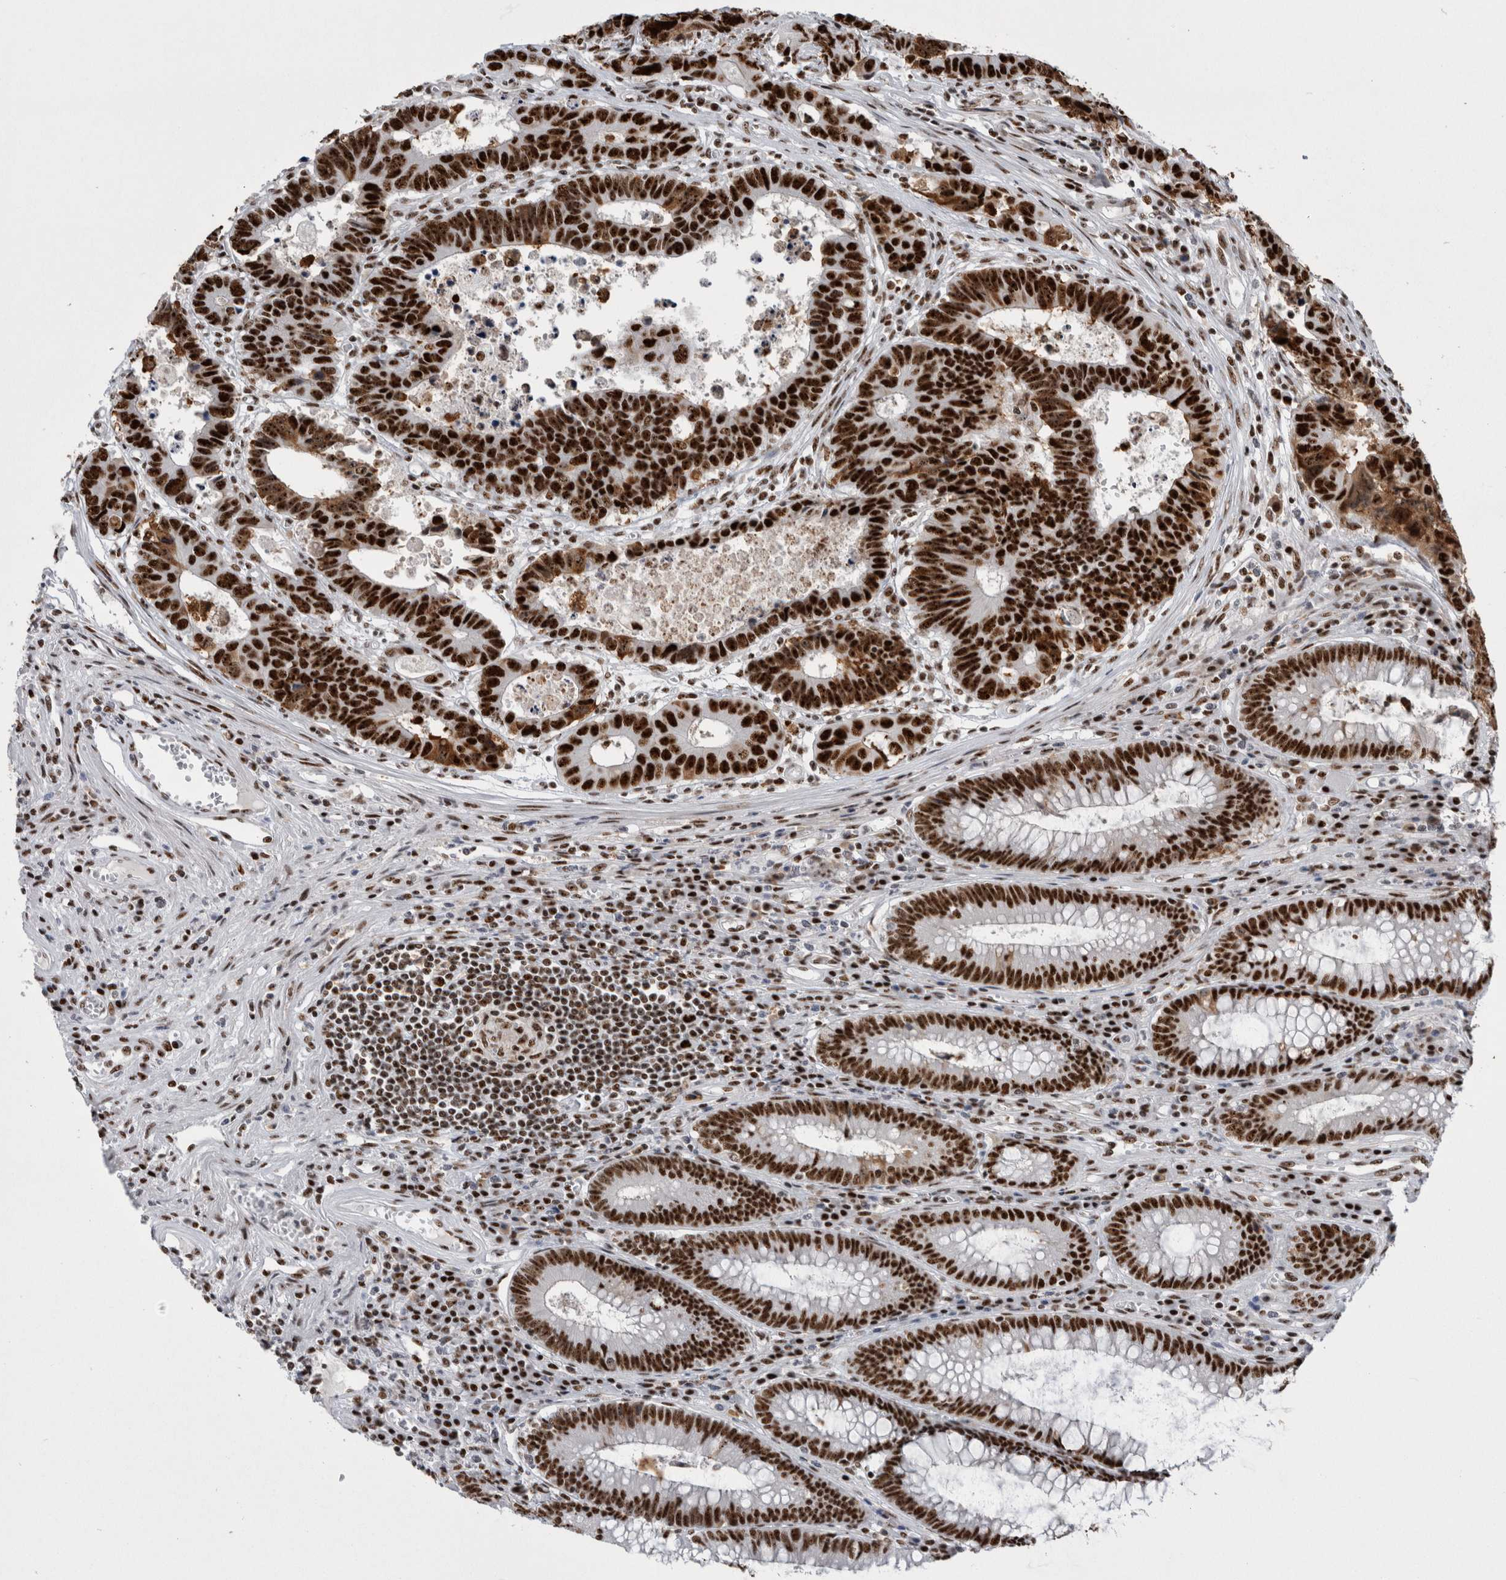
{"staining": {"intensity": "strong", "quantity": ">75%", "location": "cytoplasmic/membranous,nuclear"}, "tissue": "colorectal cancer", "cell_type": "Tumor cells", "image_type": "cancer", "snomed": [{"axis": "morphology", "description": "Adenocarcinoma, NOS"}, {"axis": "topography", "description": "Rectum"}], "caption": "Immunohistochemical staining of human colorectal adenocarcinoma reveals high levels of strong cytoplasmic/membranous and nuclear staining in approximately >75% of tumor cells.", "gene": "NCL", "patient": {"sex": "male", "age": 84}}